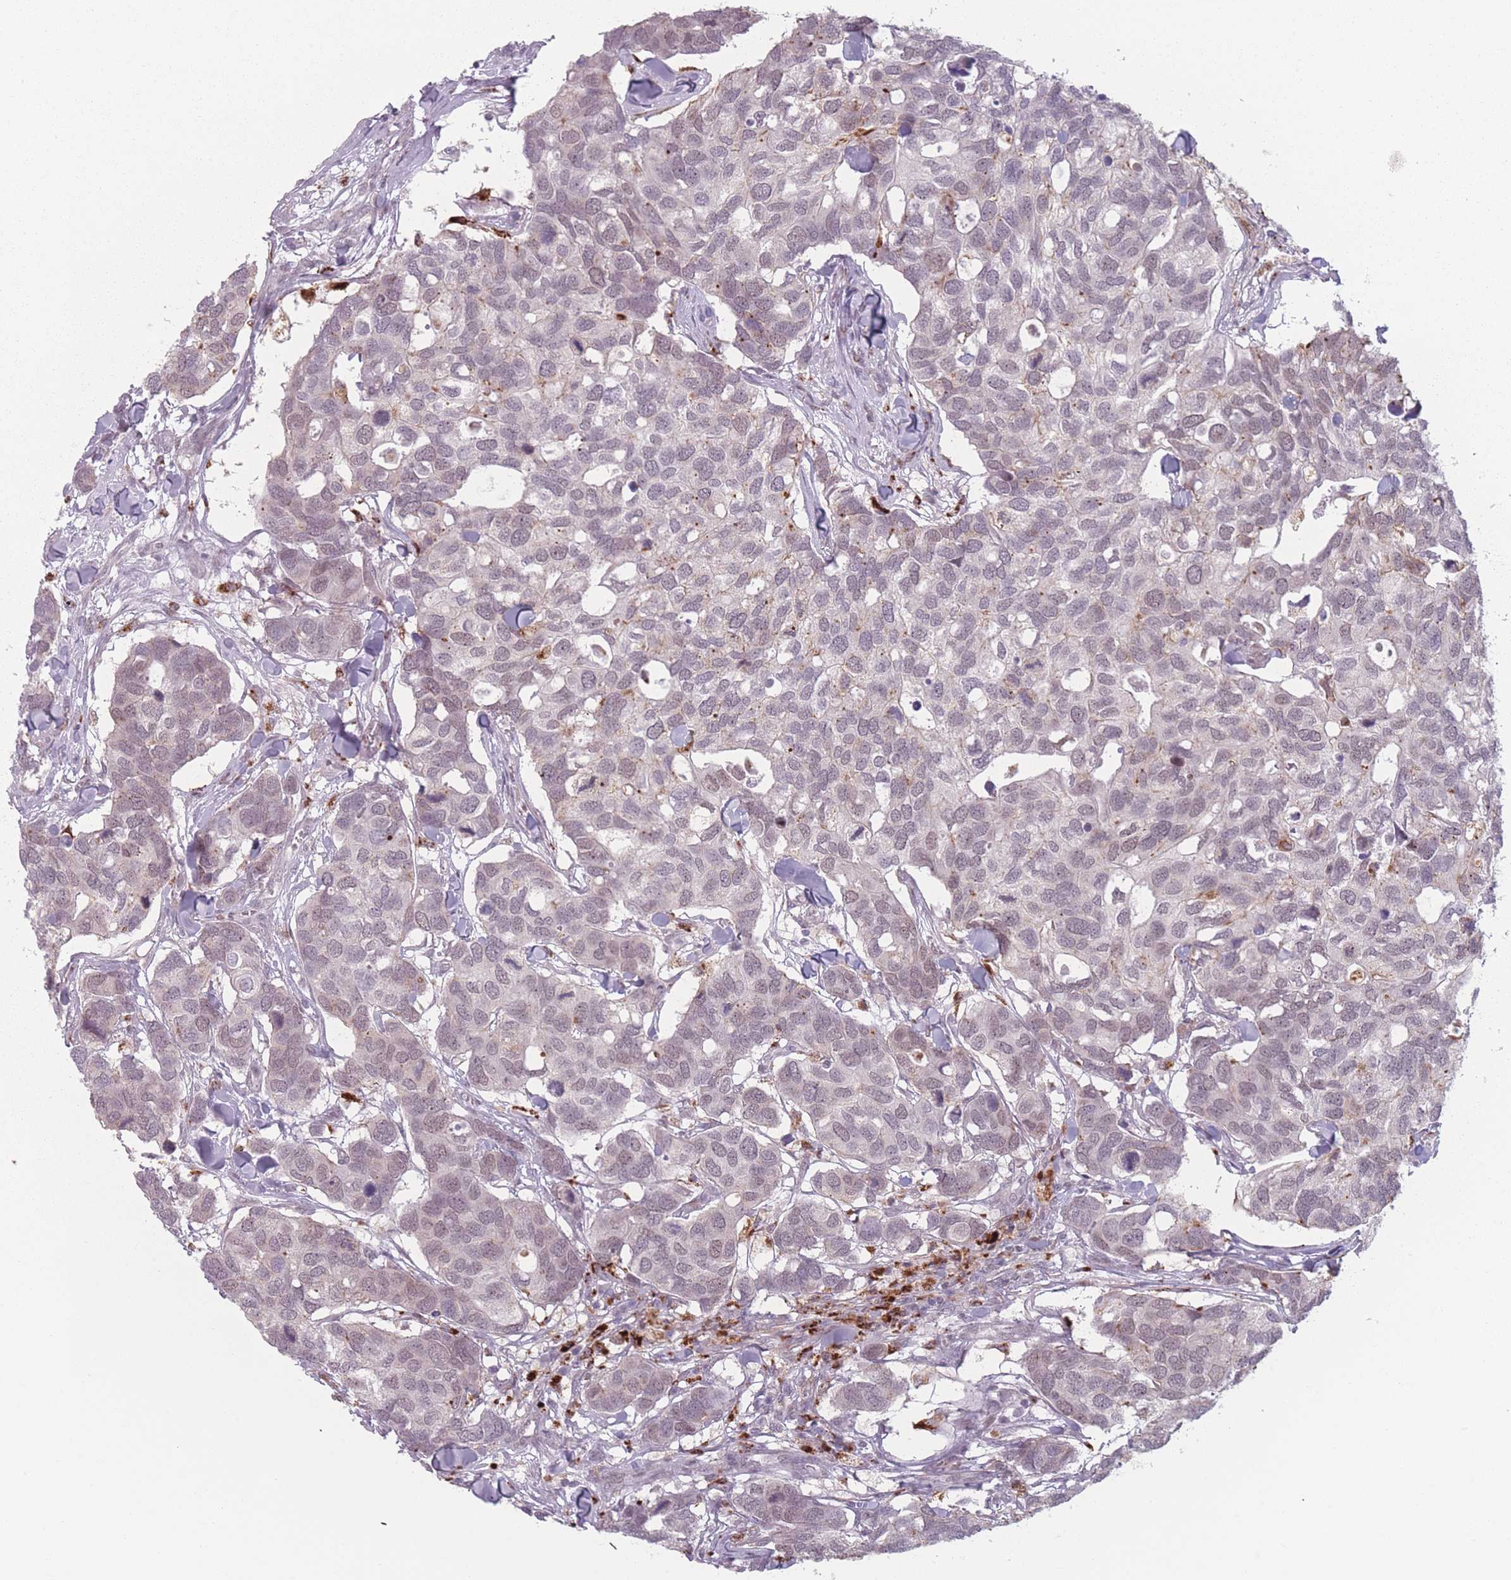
{"staining": {"intensity": "weak", "quantity": ">75%", "location": "nuclear"}, "tissue": "breast cancer", "cell_type": "Tumor cells", "image_type": "cancer", "snomed": [{"axis": "morphology", "description": "Duct carcinoma"}, {"axis": "topography", "description": "Breast"}], "caption": "Breast invasive ductal carcinoma stained with a protein marker displays weak staining in tumor cells.", "gene": "OR10C1", "patient": {"sex": "female", "age": 83}}